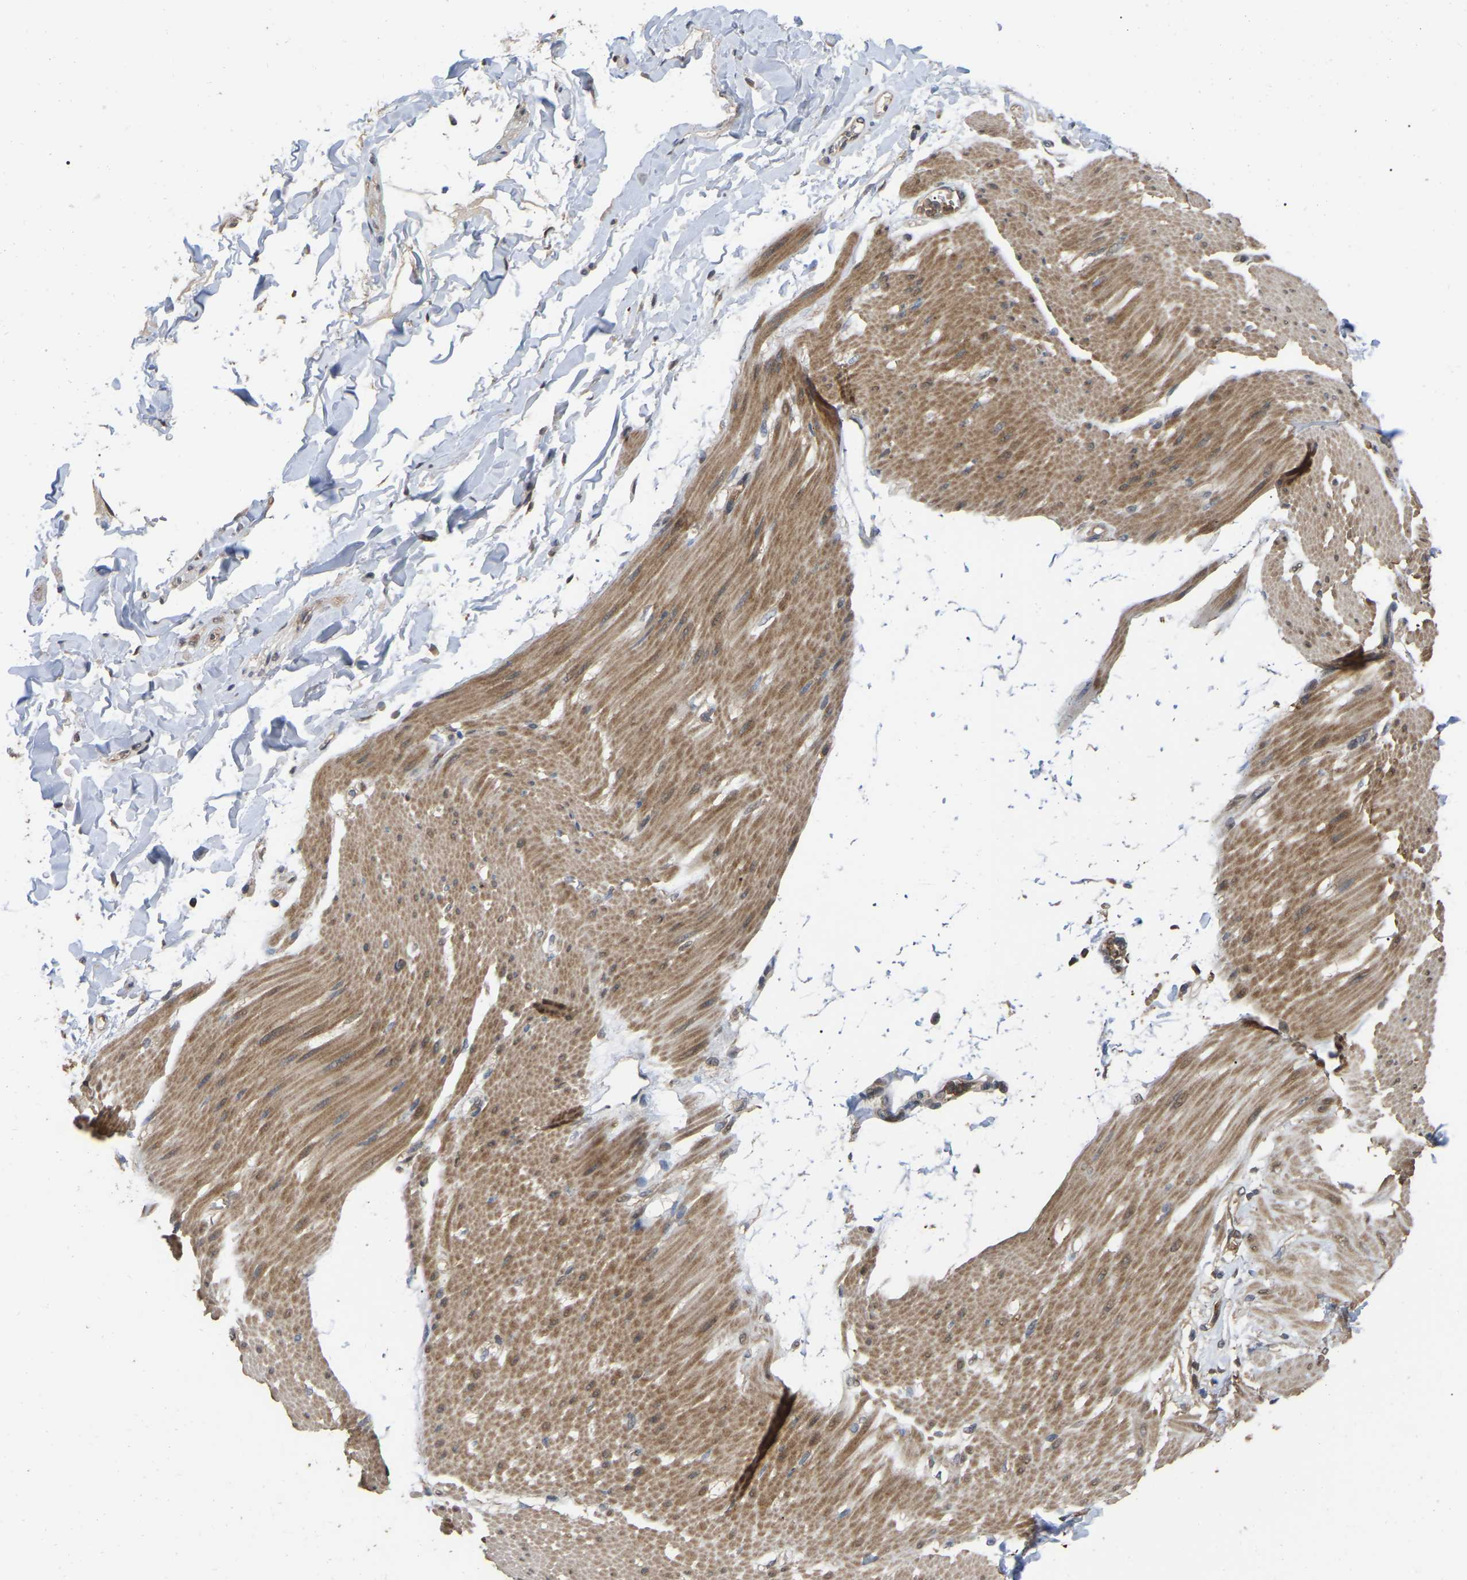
{"staining": {"intensity": "weak", "quantity": "25%-75%", "location": "cytoplasmic/membranous"}, "tissue": "adipose tissue", "cell_type": "Adipocytes", "image_type": "normal", "snomed": [{"axis": "morphology", "description": "Normal tissue, NOS"}, {"axis": "morphology", "description": "Adenocarcinoma, NOS"}, {"axis": "topography", "description": "Duodenum"}, {"axis": "topography", "description": "Peripheral nerve tissue"}], "caption": "Adipose tissue was stained to show a protein in brown. There is low levels of weak cytoplasmic/membranous expression in approximately 25%-75% of adipocytes.", "gene": "FAM219A", "patient": {"sex": "female", "age": 60}}